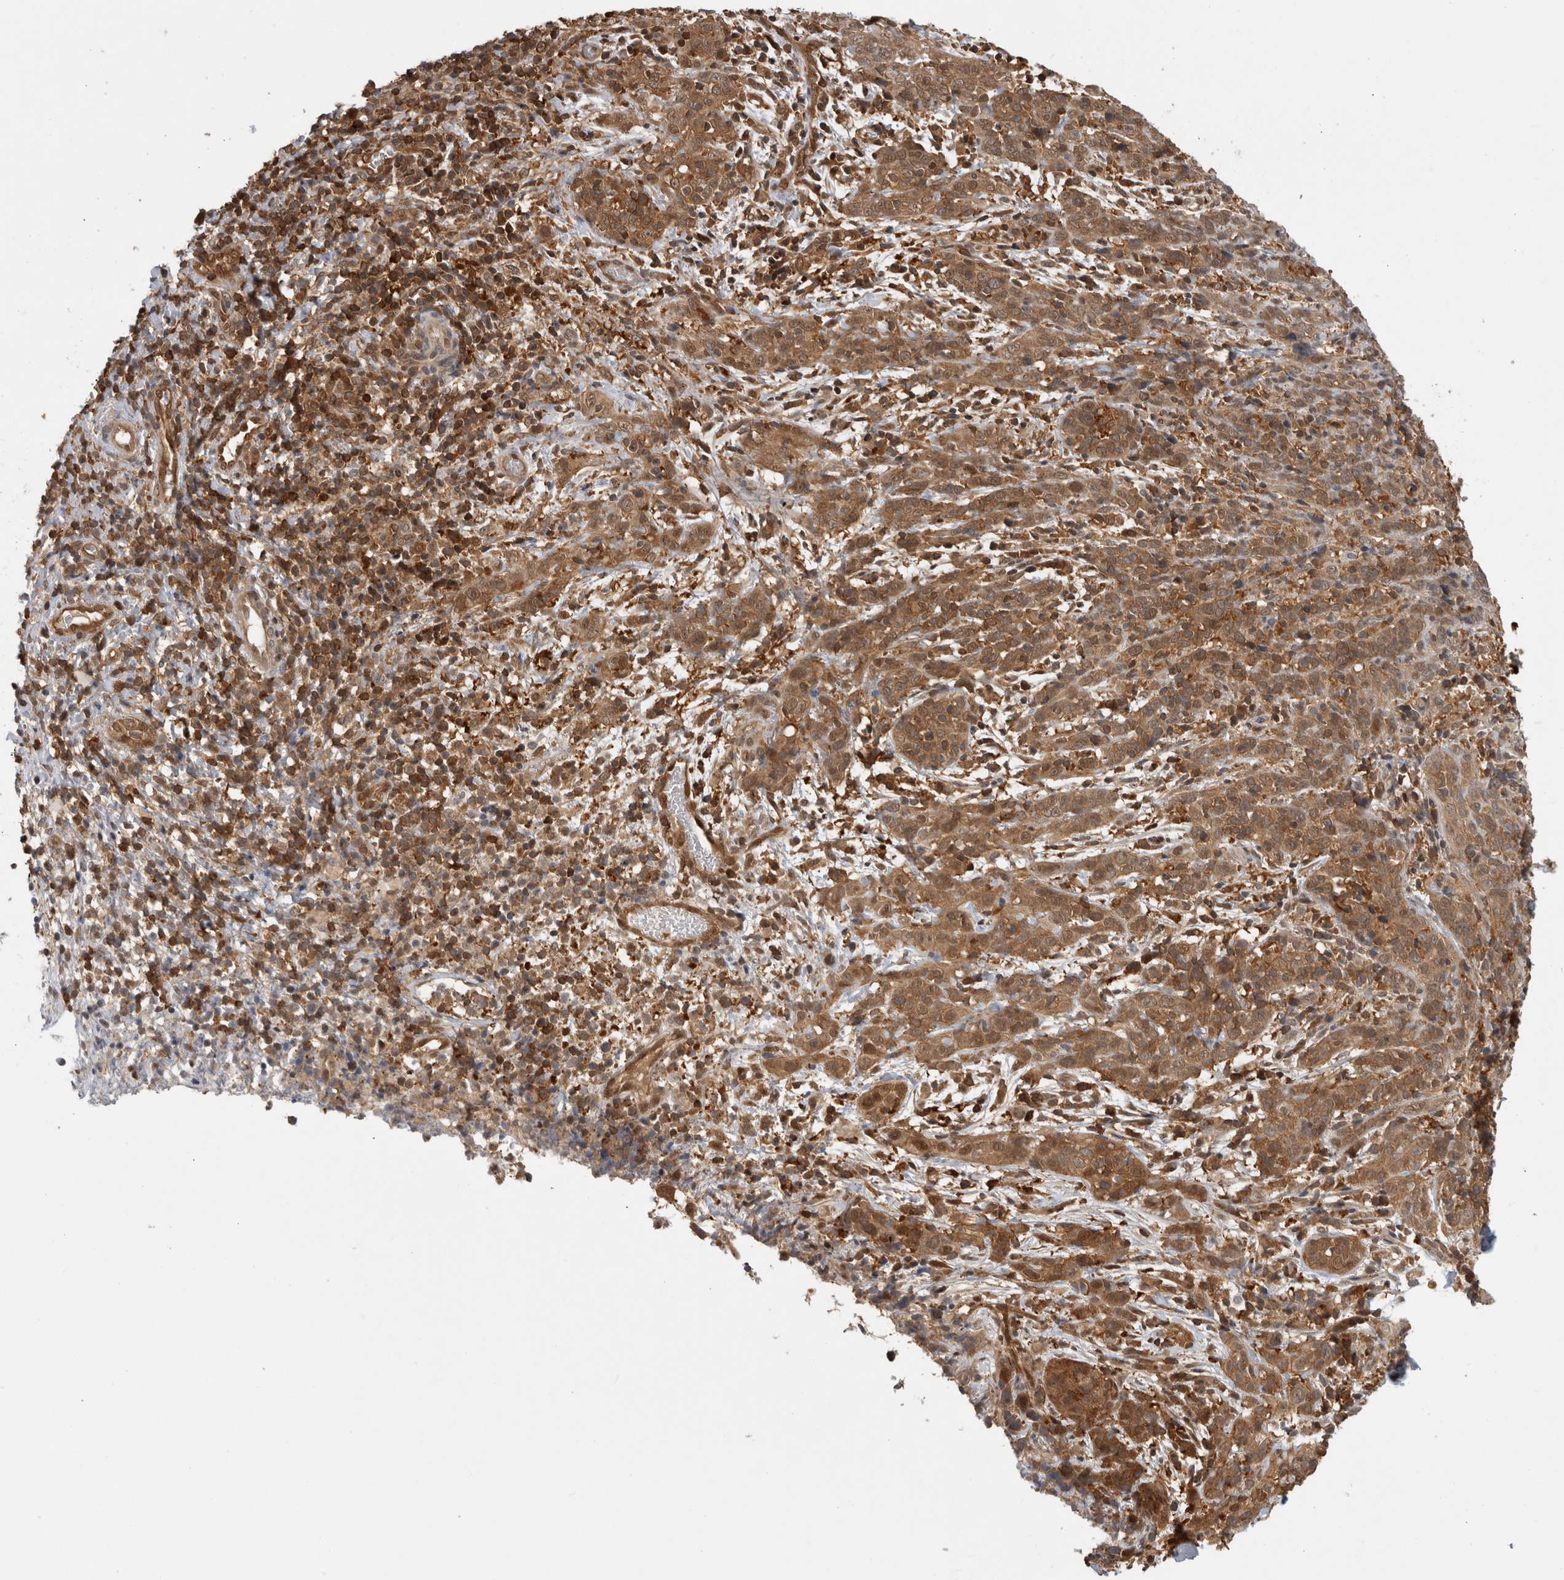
{"staining": {"intensity": "moderate", "quantity": ">75%", "location": "cytoplasmic/membranous"}, "tissue": "cervical cancer", "cell_type": "Tumor cells", "image_type": "cancer", "snomed": [{"axis": "morphology", "description": "Squamous cell carcinoma, NOS"}, {"axis": "topography", "description": "Cervix"}], "caption": "The photomicrograph demonstrates a brown stain indicating the presence of a protein in the cytoplasmic/membranous of tumor cells in cervical squamous cell carcinoma.", "gene": "ASTN2", "patient": {"sex": "female", "age": 46}}